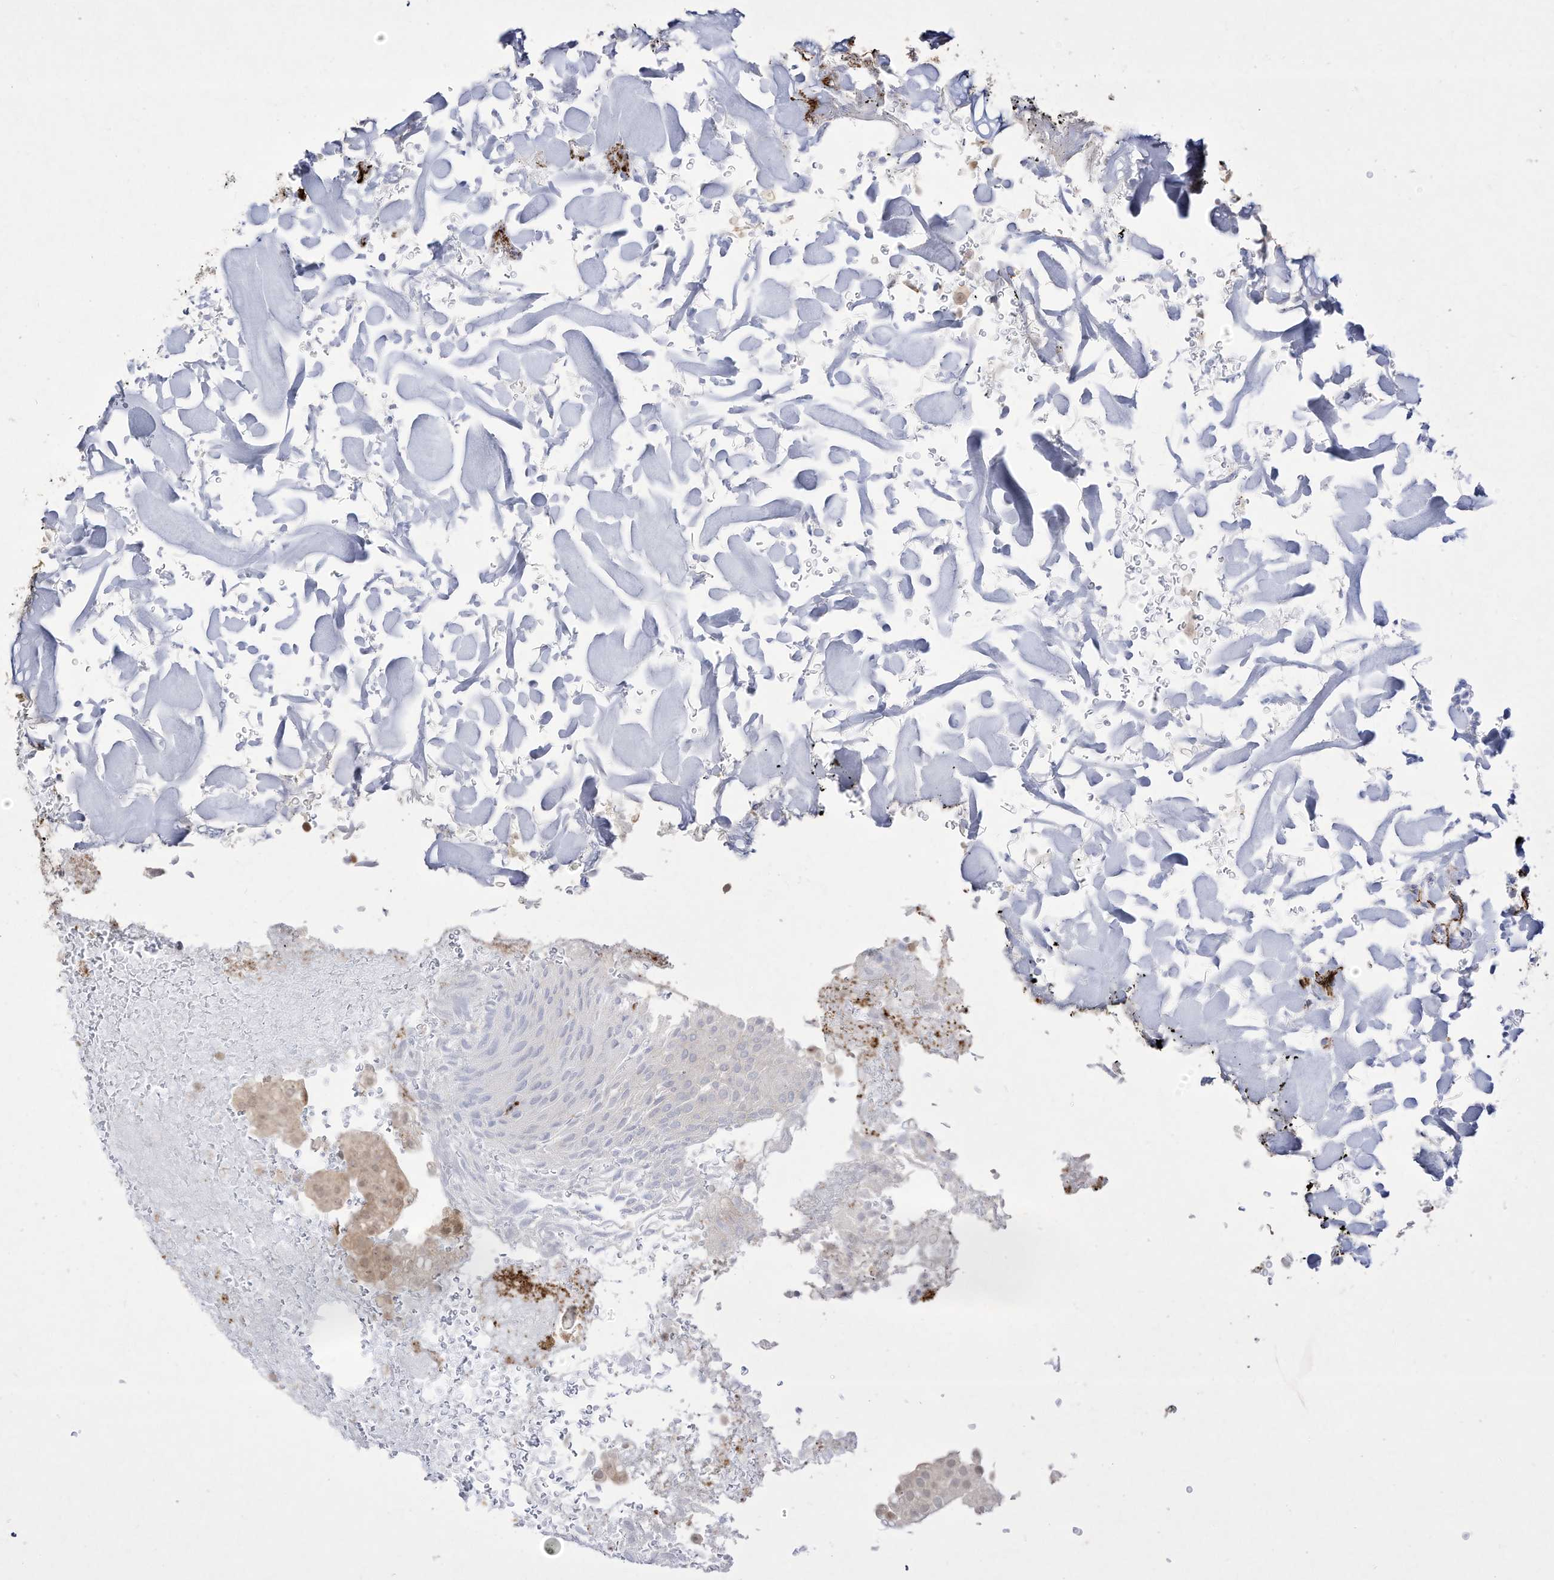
{"staining": {"intensity": "negative", "quantity": "none", "location": "none"}, "tissue": "urothelial cancer", "cell_type": "Tumor cells", "image_type": "cancer", "snomed": [{"axis": "morphology", "description": "Urothelial carcinoma, Low grade"}, {"axis": "topography", "description": "Urinary bladder"}], "caption": "There is no significant positivity in tumor cells of low-grade urothelial carcinoma.", "gene": "ZGRF1", "patient": {"sex": "male", "age": 78}}